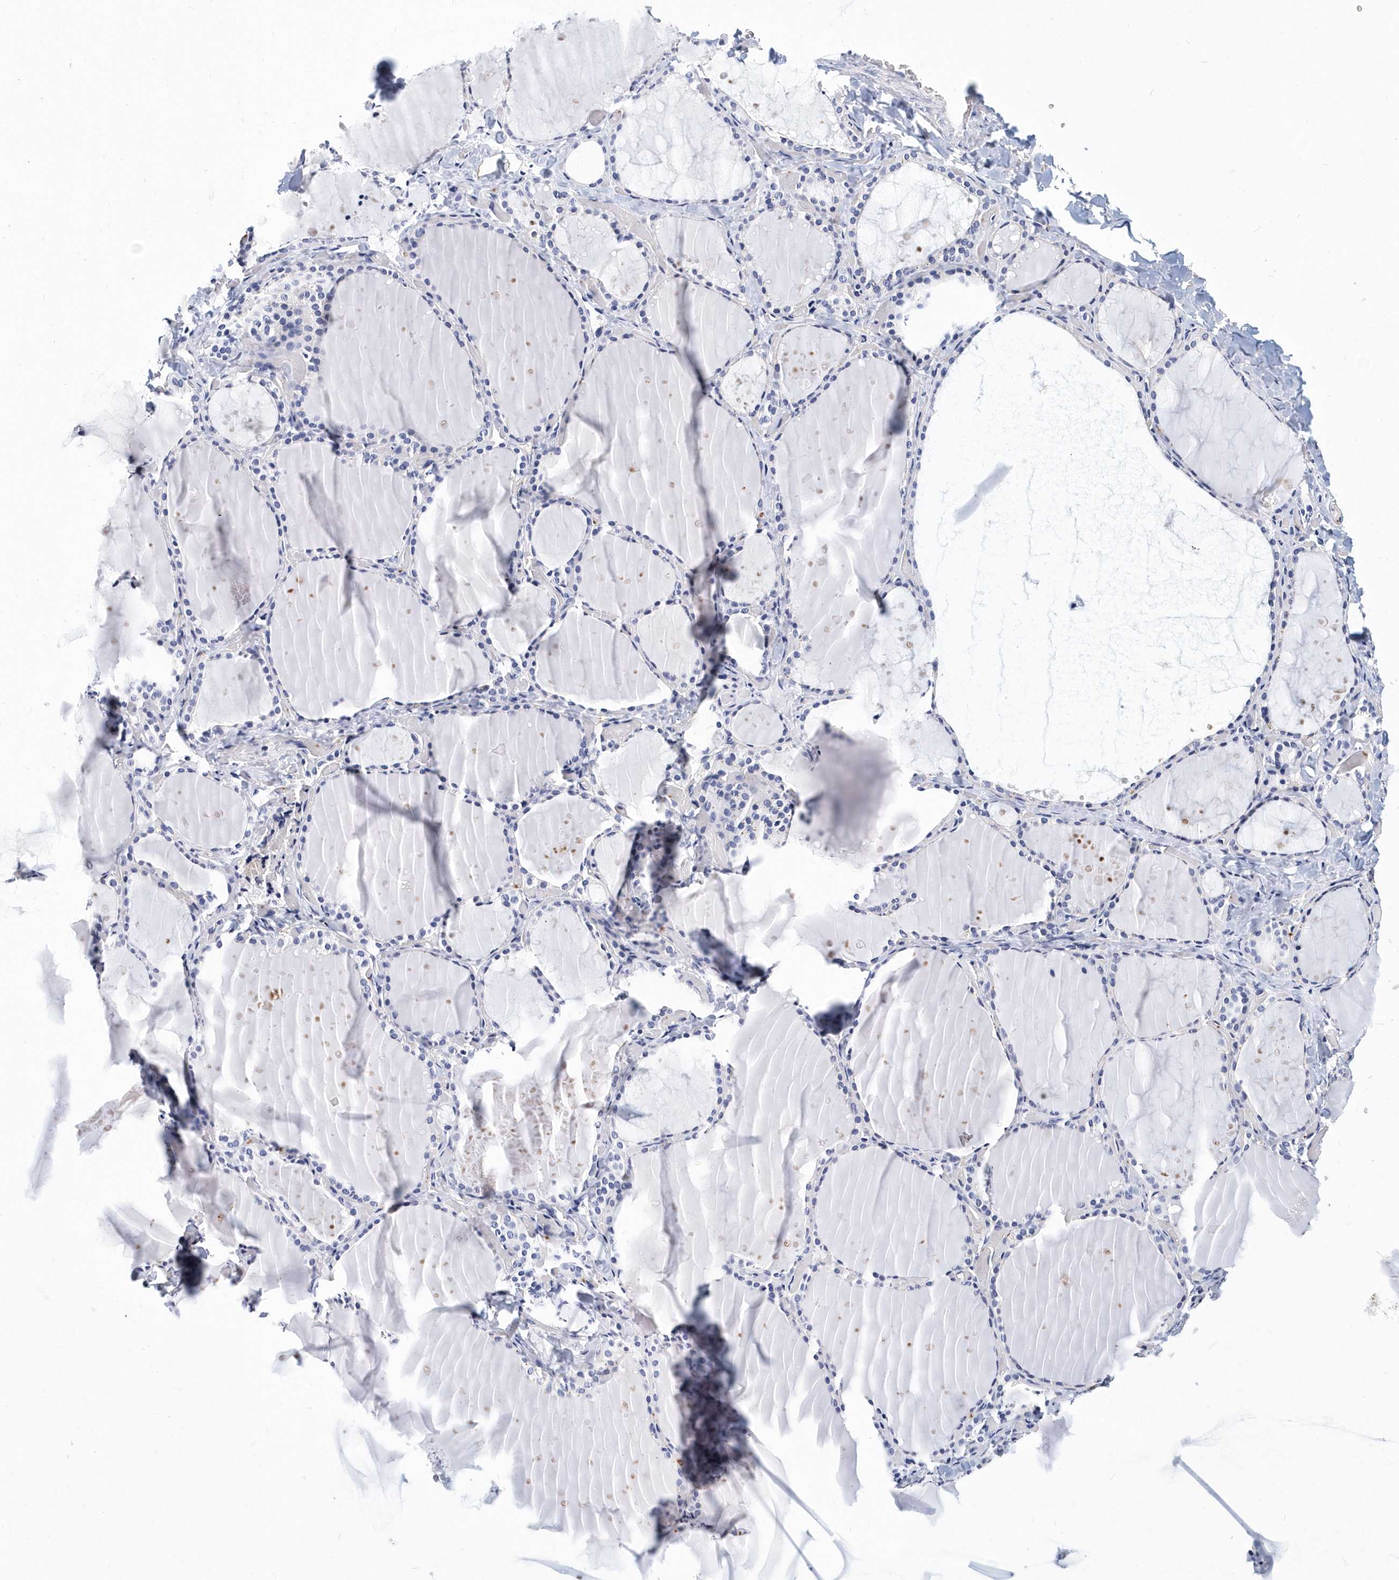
{"staining": {"intensity": "negative", "quantity": "none", "location": "none"}, "tissue": "thyroid gland", "cell_type": "Glandular cells", "image_type": "normal", "snomed": [{"axis": "morphology", "description": "Normal tissue, NOS"}, {"axis": "topography", "description": "Thyroid gland"}], "caption": "DAB (3,3'-diaminobenzidine) immunohistochemical staining of benign human thyroid gland demonstrates no significant positivity in glandular cells.", "gene": "ITGA2B", "patient": {"sex": "female", "age": 44}}